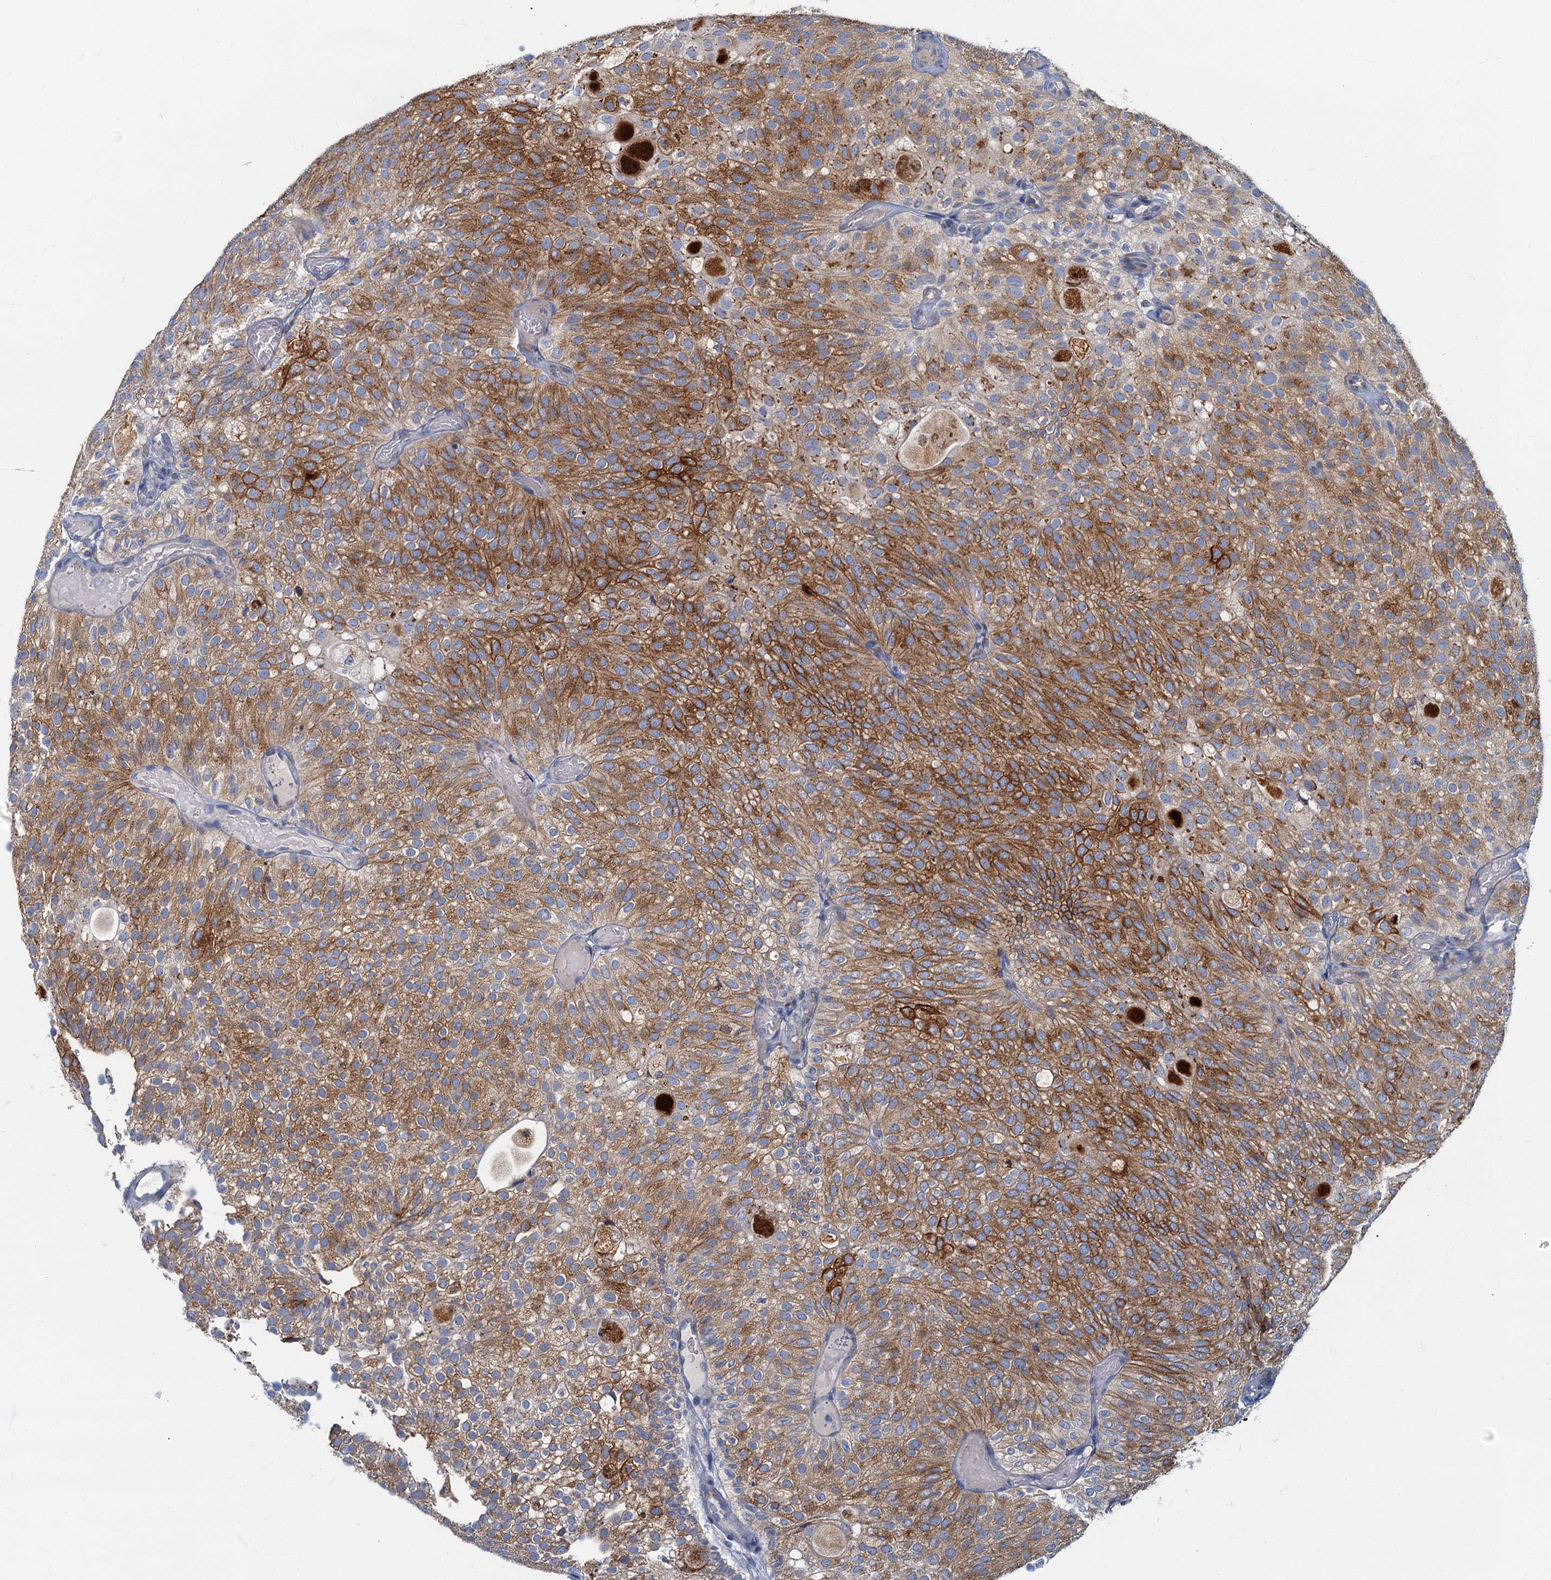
{"staining": {"intensity": "strong", "quantity": "25%-75%", "location": "cytoplasmic/membranous"}, "tissue": "urothelial cancer", "cell_type": "Tumor cells", "image_type": "cancer", "snomed": [{"axis": "morphology", "description": "Urothelial carcinoma, Low grade"}, {"axis": "topography", "description": "Urinary bladder"}], "caption": "Human urothelial carcinoma (low-grade) stained with a protein marker exhibits strong staining in tumor cells.", "gene": "LYPD3", "patient": {"sex": "male", "age": 78}}